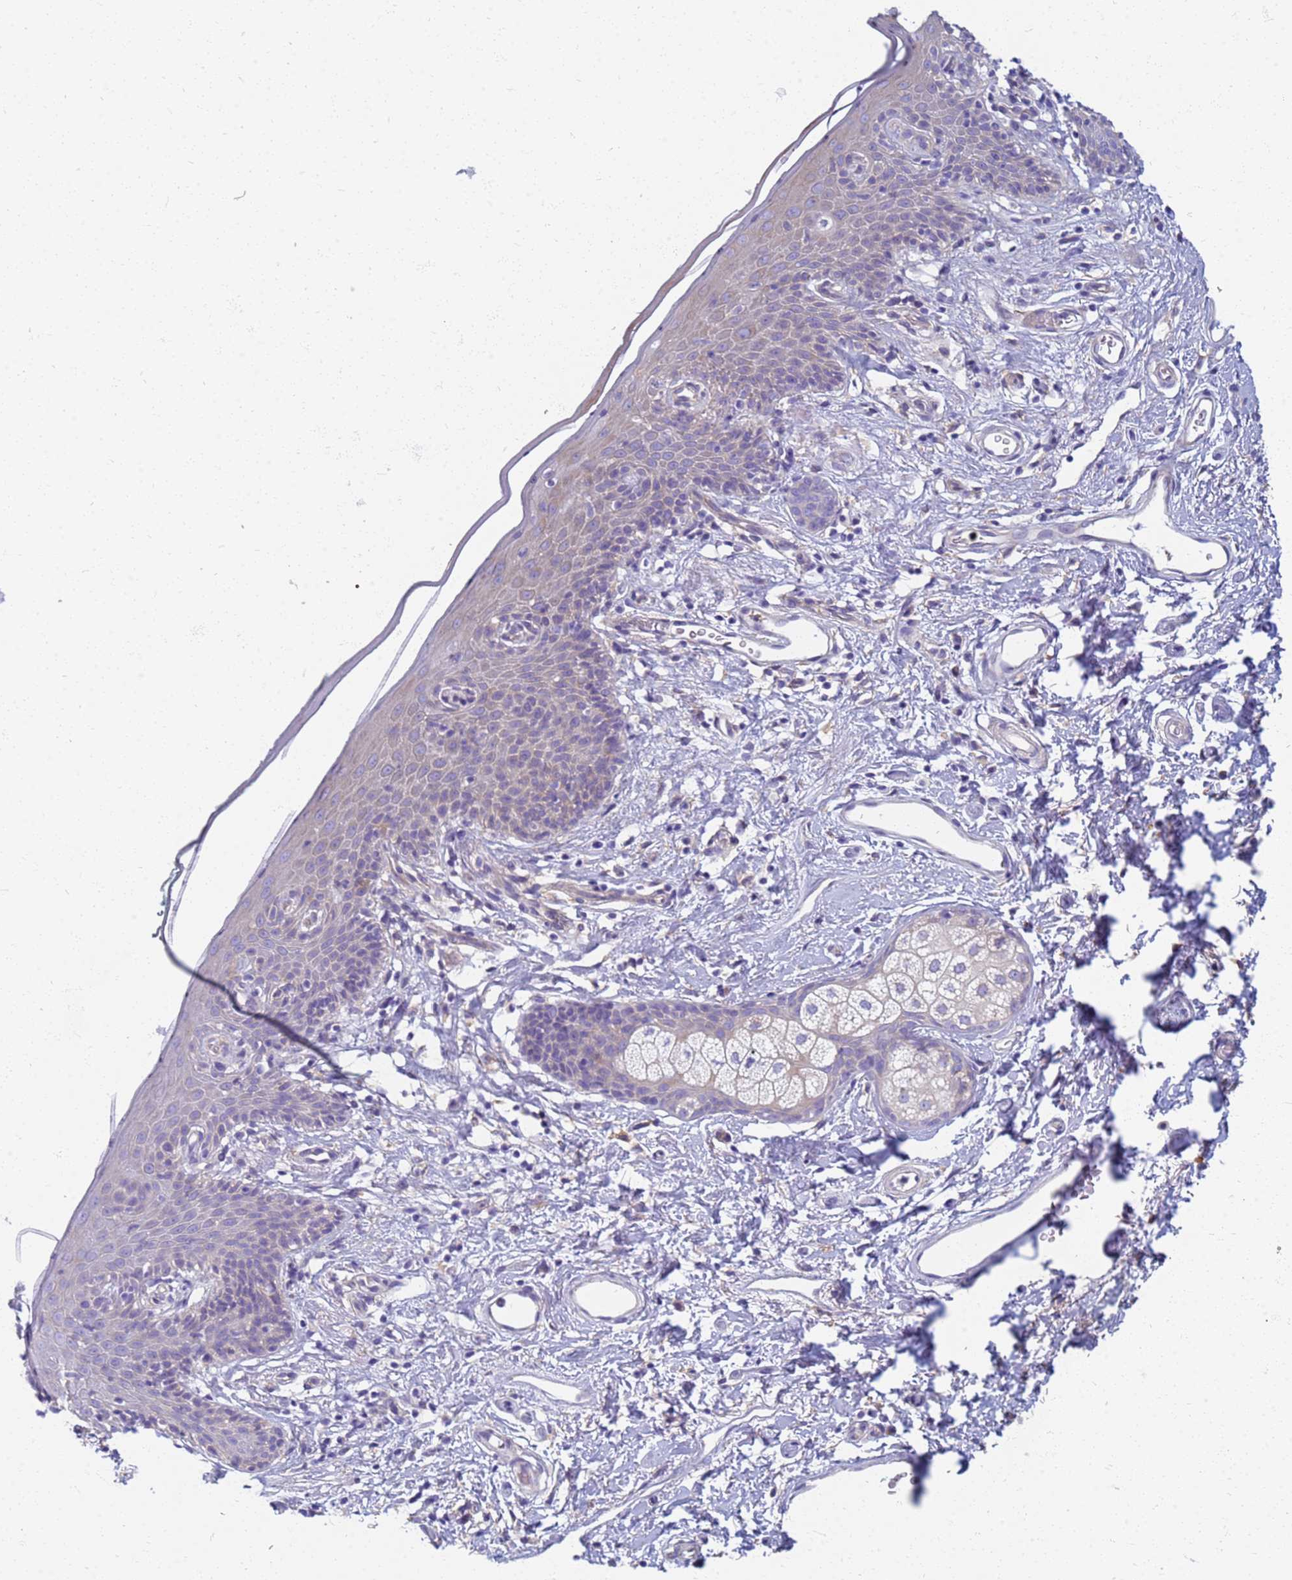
{"staining": {"intensity": "negative", "quantity": "none", "location": "none"}, "tissue": "skin", "cell_type": "Epidermal cells", "image_type": "normal", "snomed": [{"axis": "morphology", "description": "Normal tissue, NOS"}, {"axis": "topography", "description": "Vulva"}], "caption": "The histopathology image displays no significant expression in epidermal cells of skin.", "gene": "EEA1", "patient": {"sex": "female", "age": 66}}